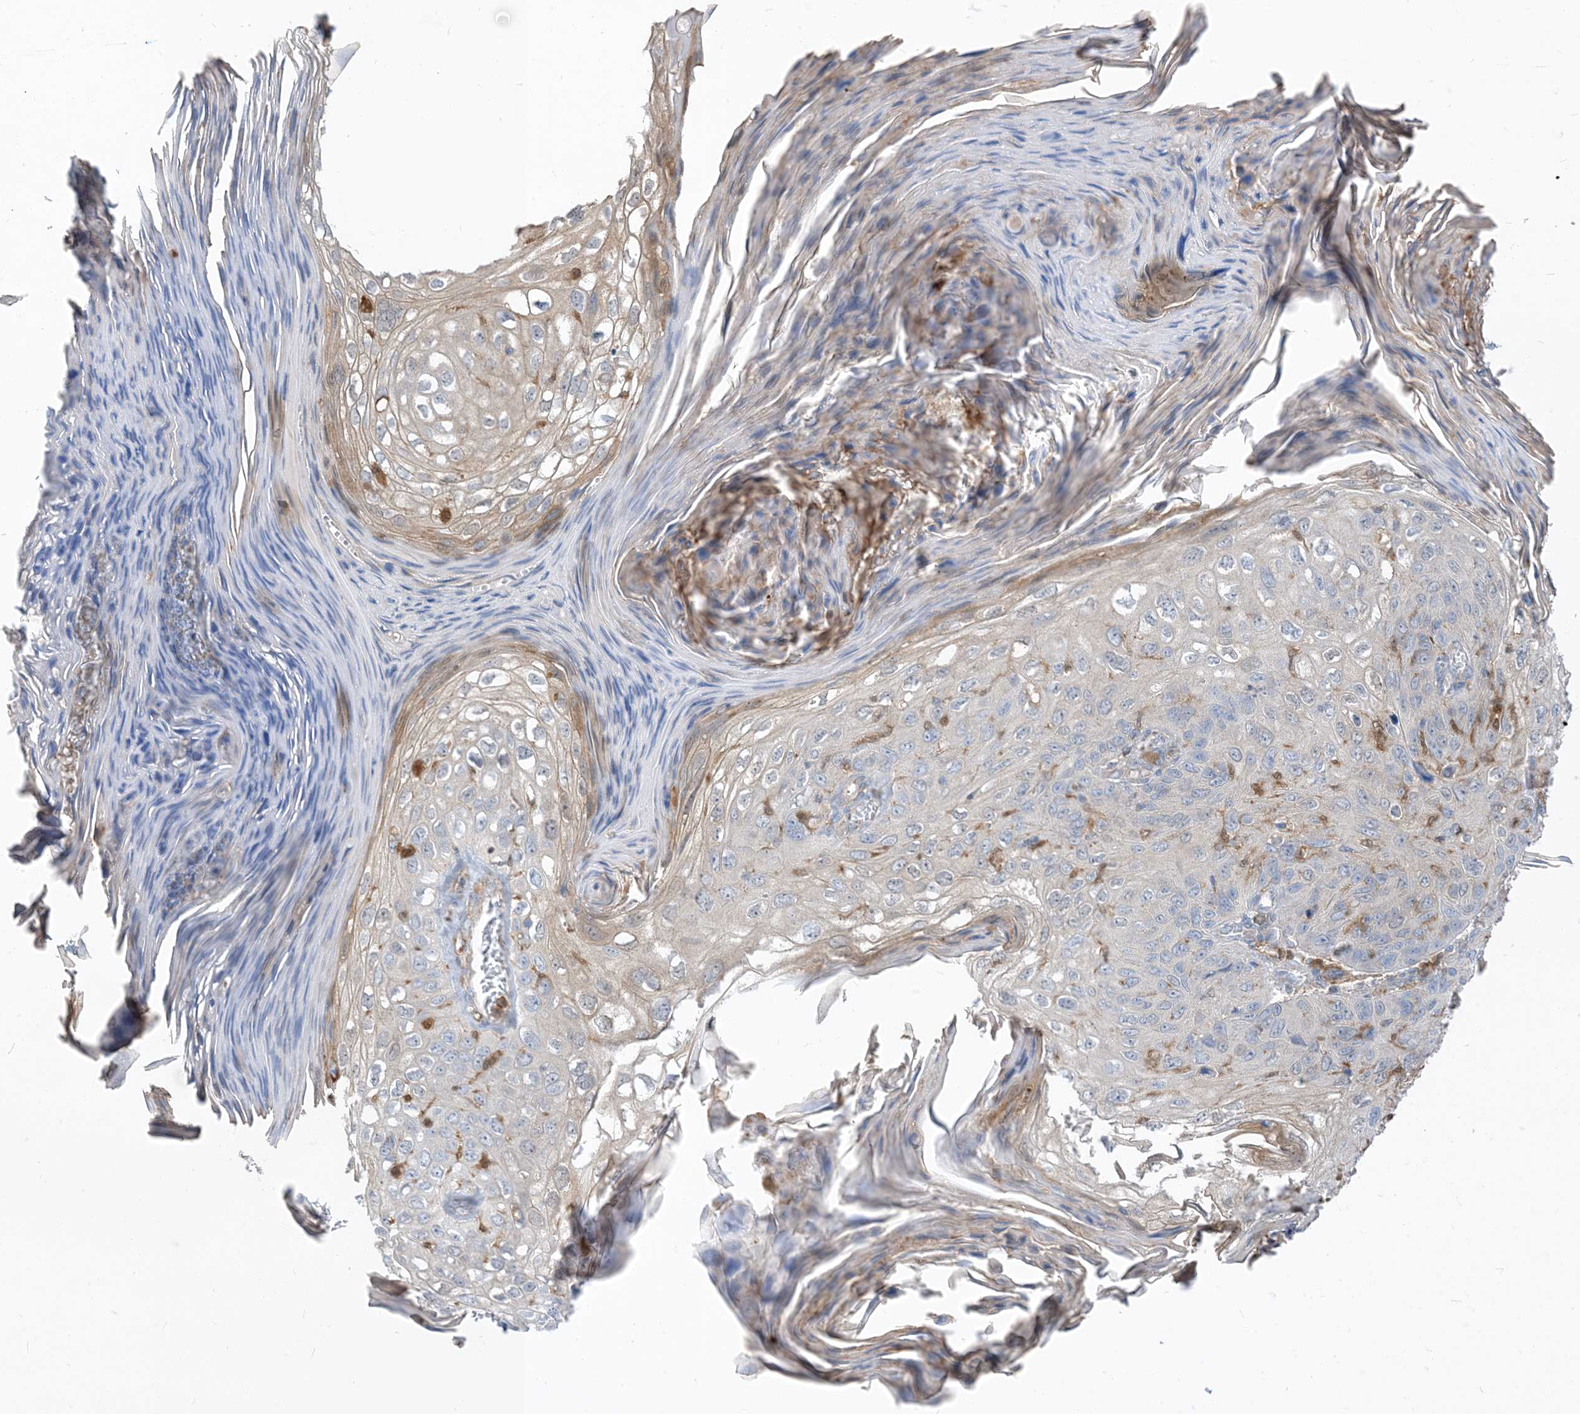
{"staining": {"intensity": "negative", "quantity": "none", "location": "none"}, "tissue": "skin cancer", "cell_type": "Tumor cells", "image_type": "cancer", "snomed": [{"axis": "morphology", "description": "Squamous cell carcinoma, NOS"}, {"axis": "topography", "description": "Skin"}], "caption": "This image is of skin cancer stained with IHC to label a protein in brown with the nuclei are counter-stained blue. There is no positivity in tumor cells. The staining is performed using DAB brown chromogen with nuclei counter-stained in using hematoxylin.", "gene": "NAGK", "patient": {"sex": "female", "age": 90}}